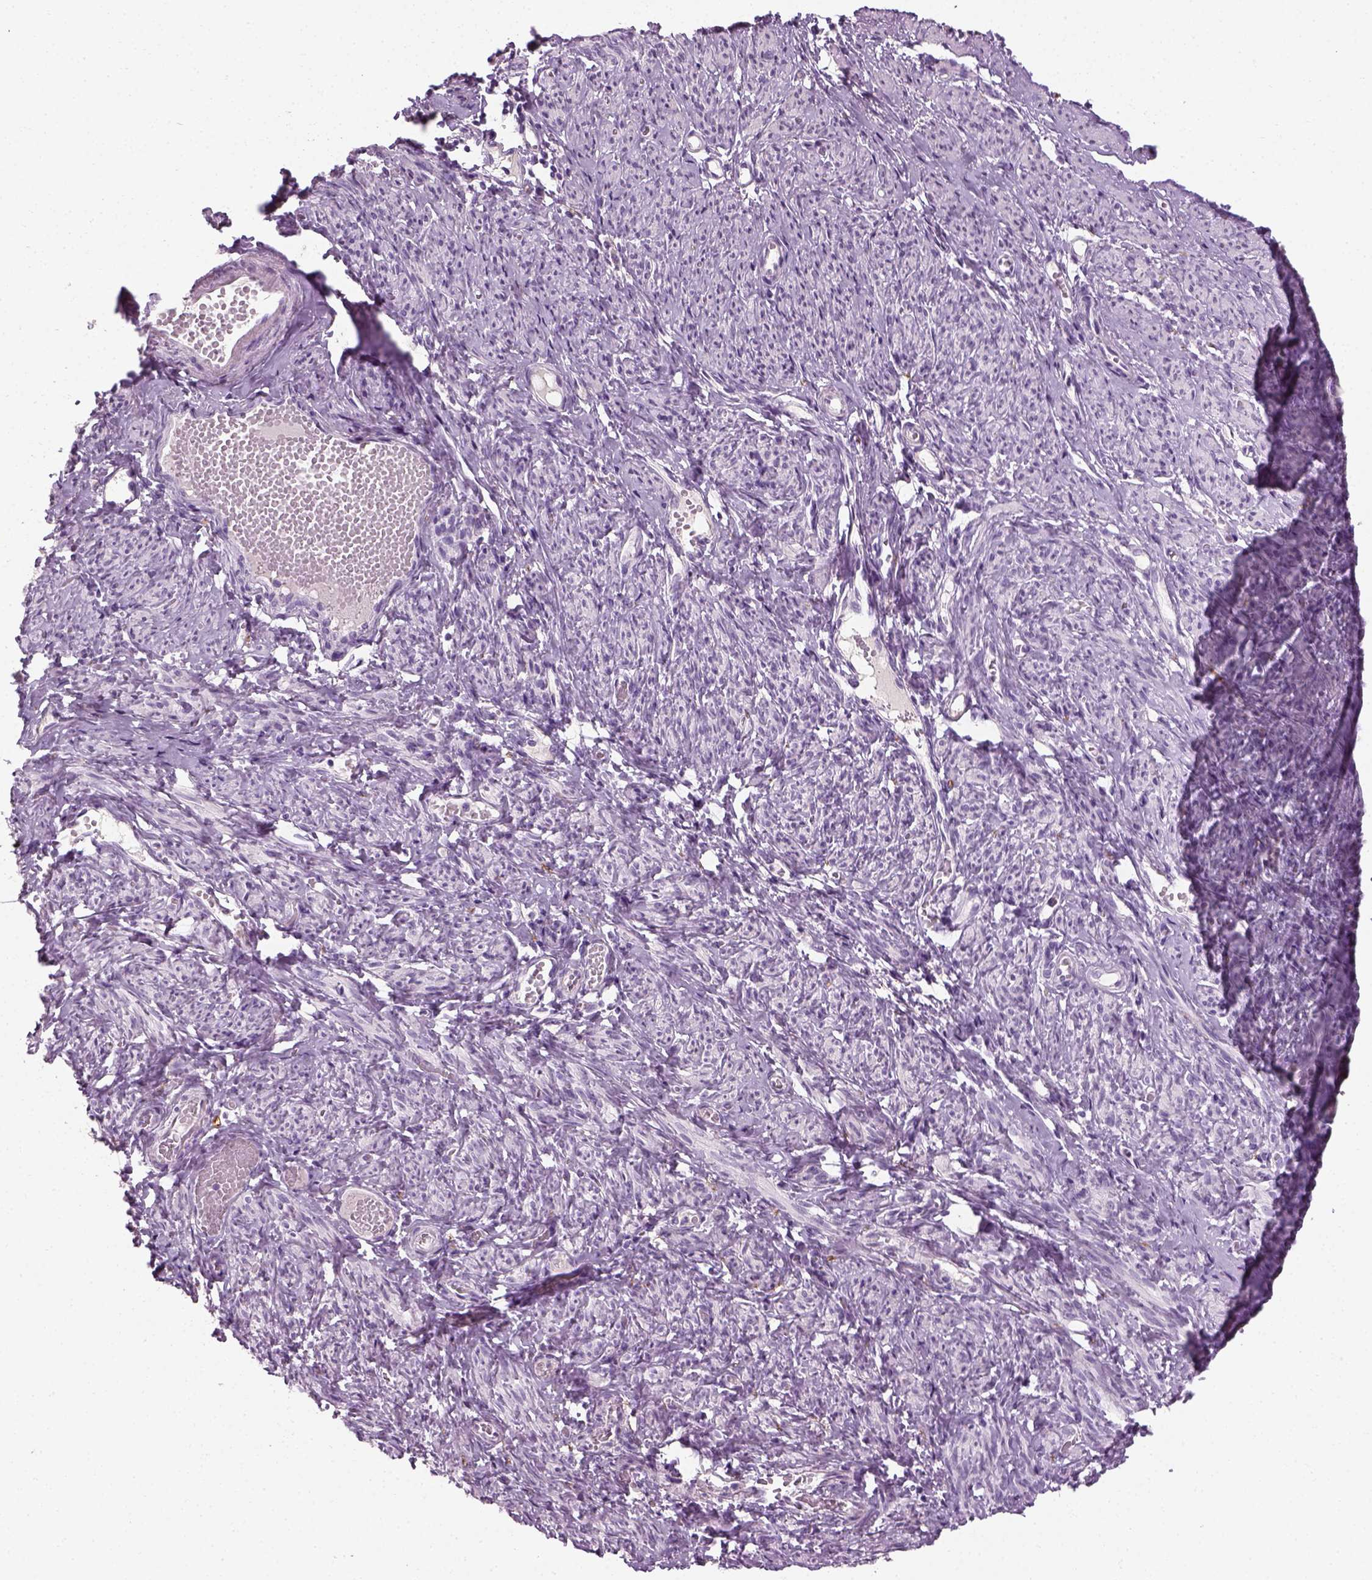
{"staining": {"intensity": "negative", "quantity": "none", "location": "none"}, "tissue": "smooth muscle", "cell_type": "Smooth muscle cells", "image_type": "normal", "snomed": [{"axis": "morphology", "description": "Normal tissue, NOS"}, {"axis": "topography", "description": "Smooth muscle"}], "caption": "DAB immunohistochemical staining of normal human smooth muscle displays no significant positivity in smooth muscle cells. (Stains: DAB immunohistochemistry with hematoxylin counter stain, Microscopy: brightfield microscopy at high magnification).", "gene": "TH", "patient": {"sex": "female", "age": 65}}